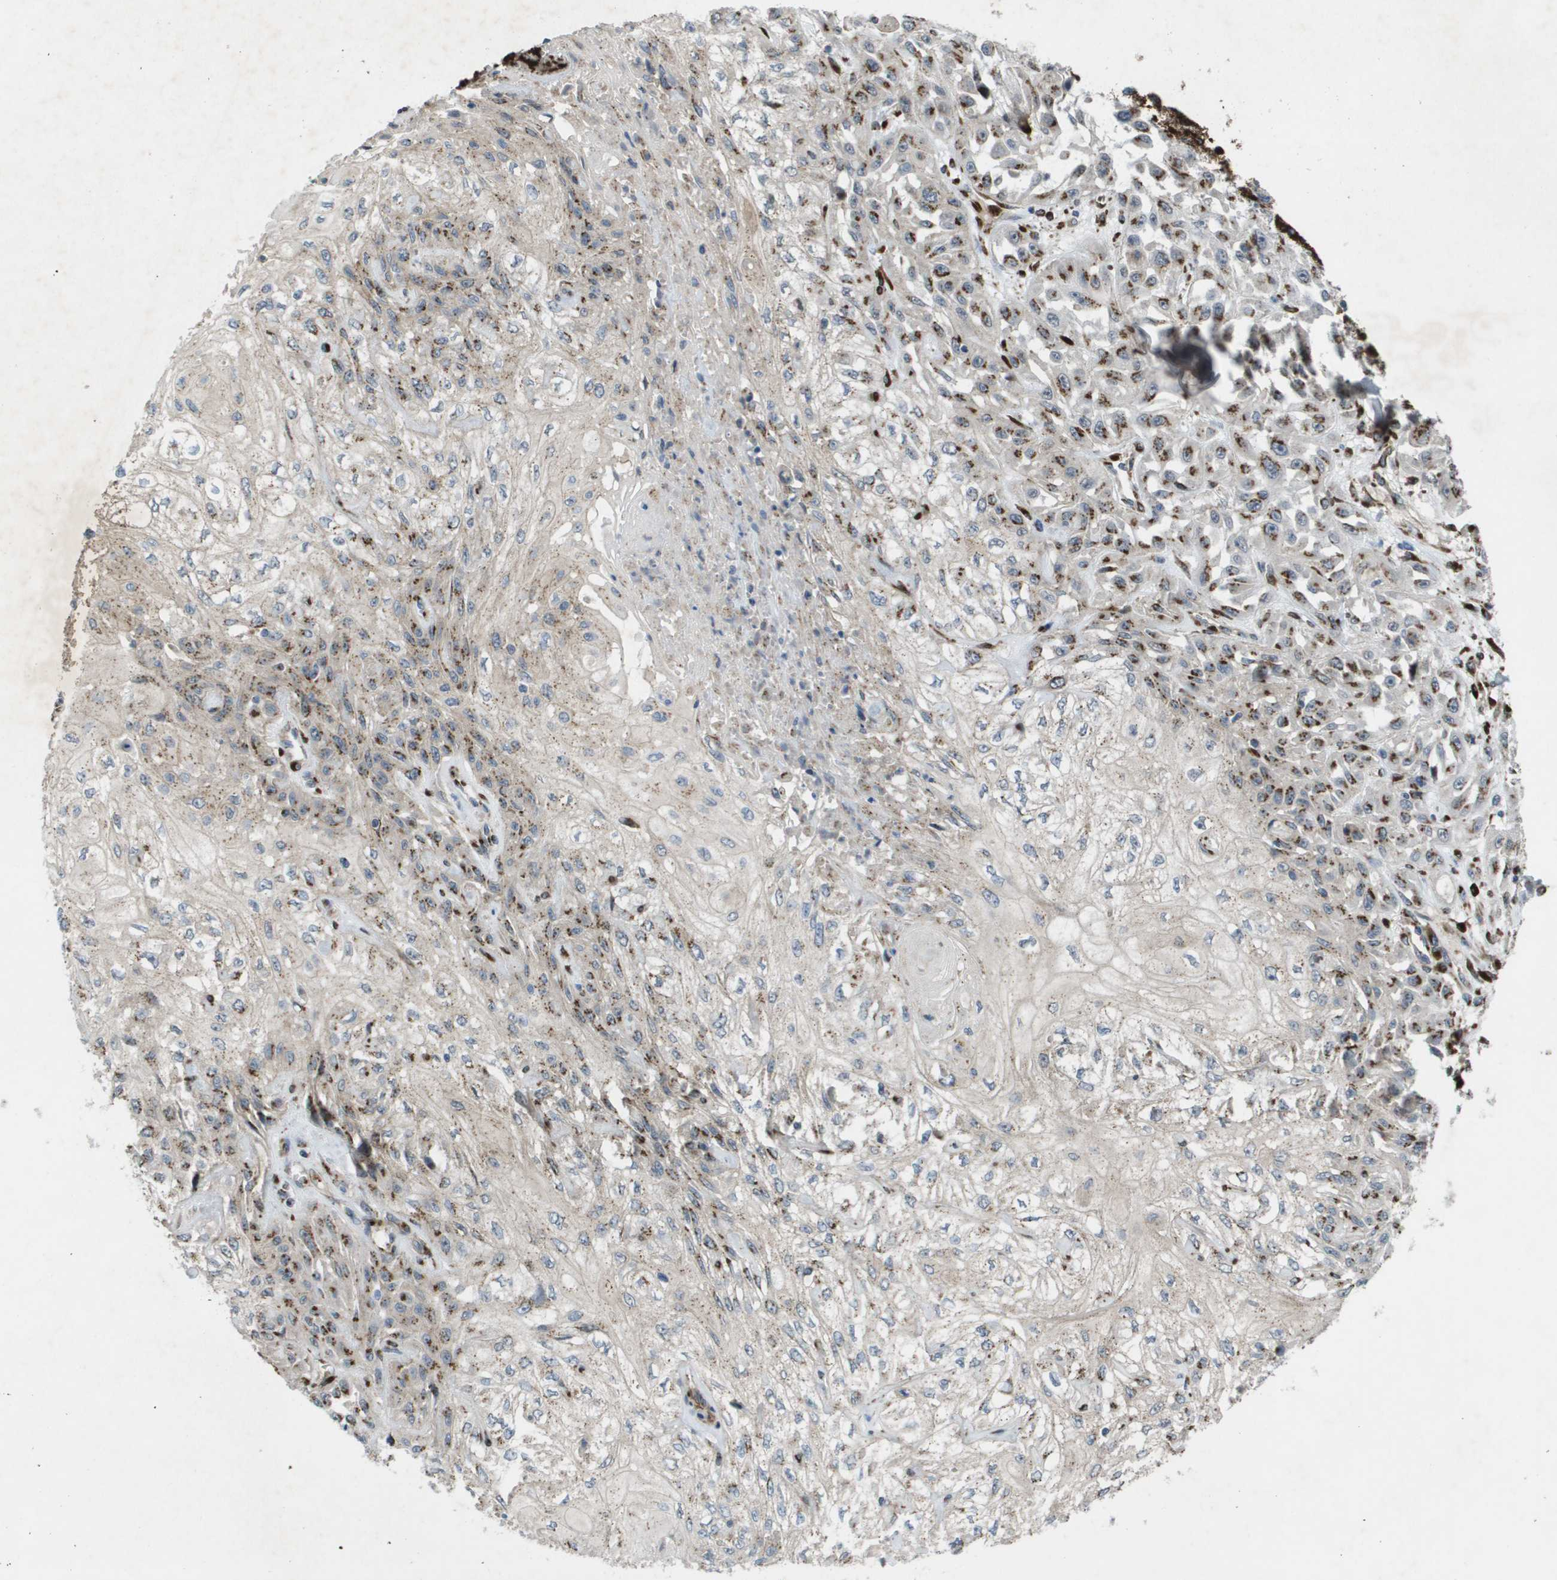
{"staining": {"intensity": "moderate", "quantity": "25%-75%", "location": "cytoplasmic/membranous"}, "tissue": "skin cancer", "cell_type": "Tumor cells", "image_type": "cancer", "snomed": [{"axis": "morphology", "description": "Squamous cell carcinoma, NOS"}, {"axis": "morphology", "description": "Squamous cell carcinoma, metastatic, NOS"}, {"axis": "topography", "description": "Skin"}, {"axis": "topography", "description": "Lymph node"}], "caption": "The photomicrograph shows immunohistochemical staining of skin metastatic squamous cell carcinoma. There is moderate cytoplasmic/membranous staining is seen in about 25%-75% of tumor cells.", "gene": "QSOX2", "patient": {"sex": "male", "age": 75}}